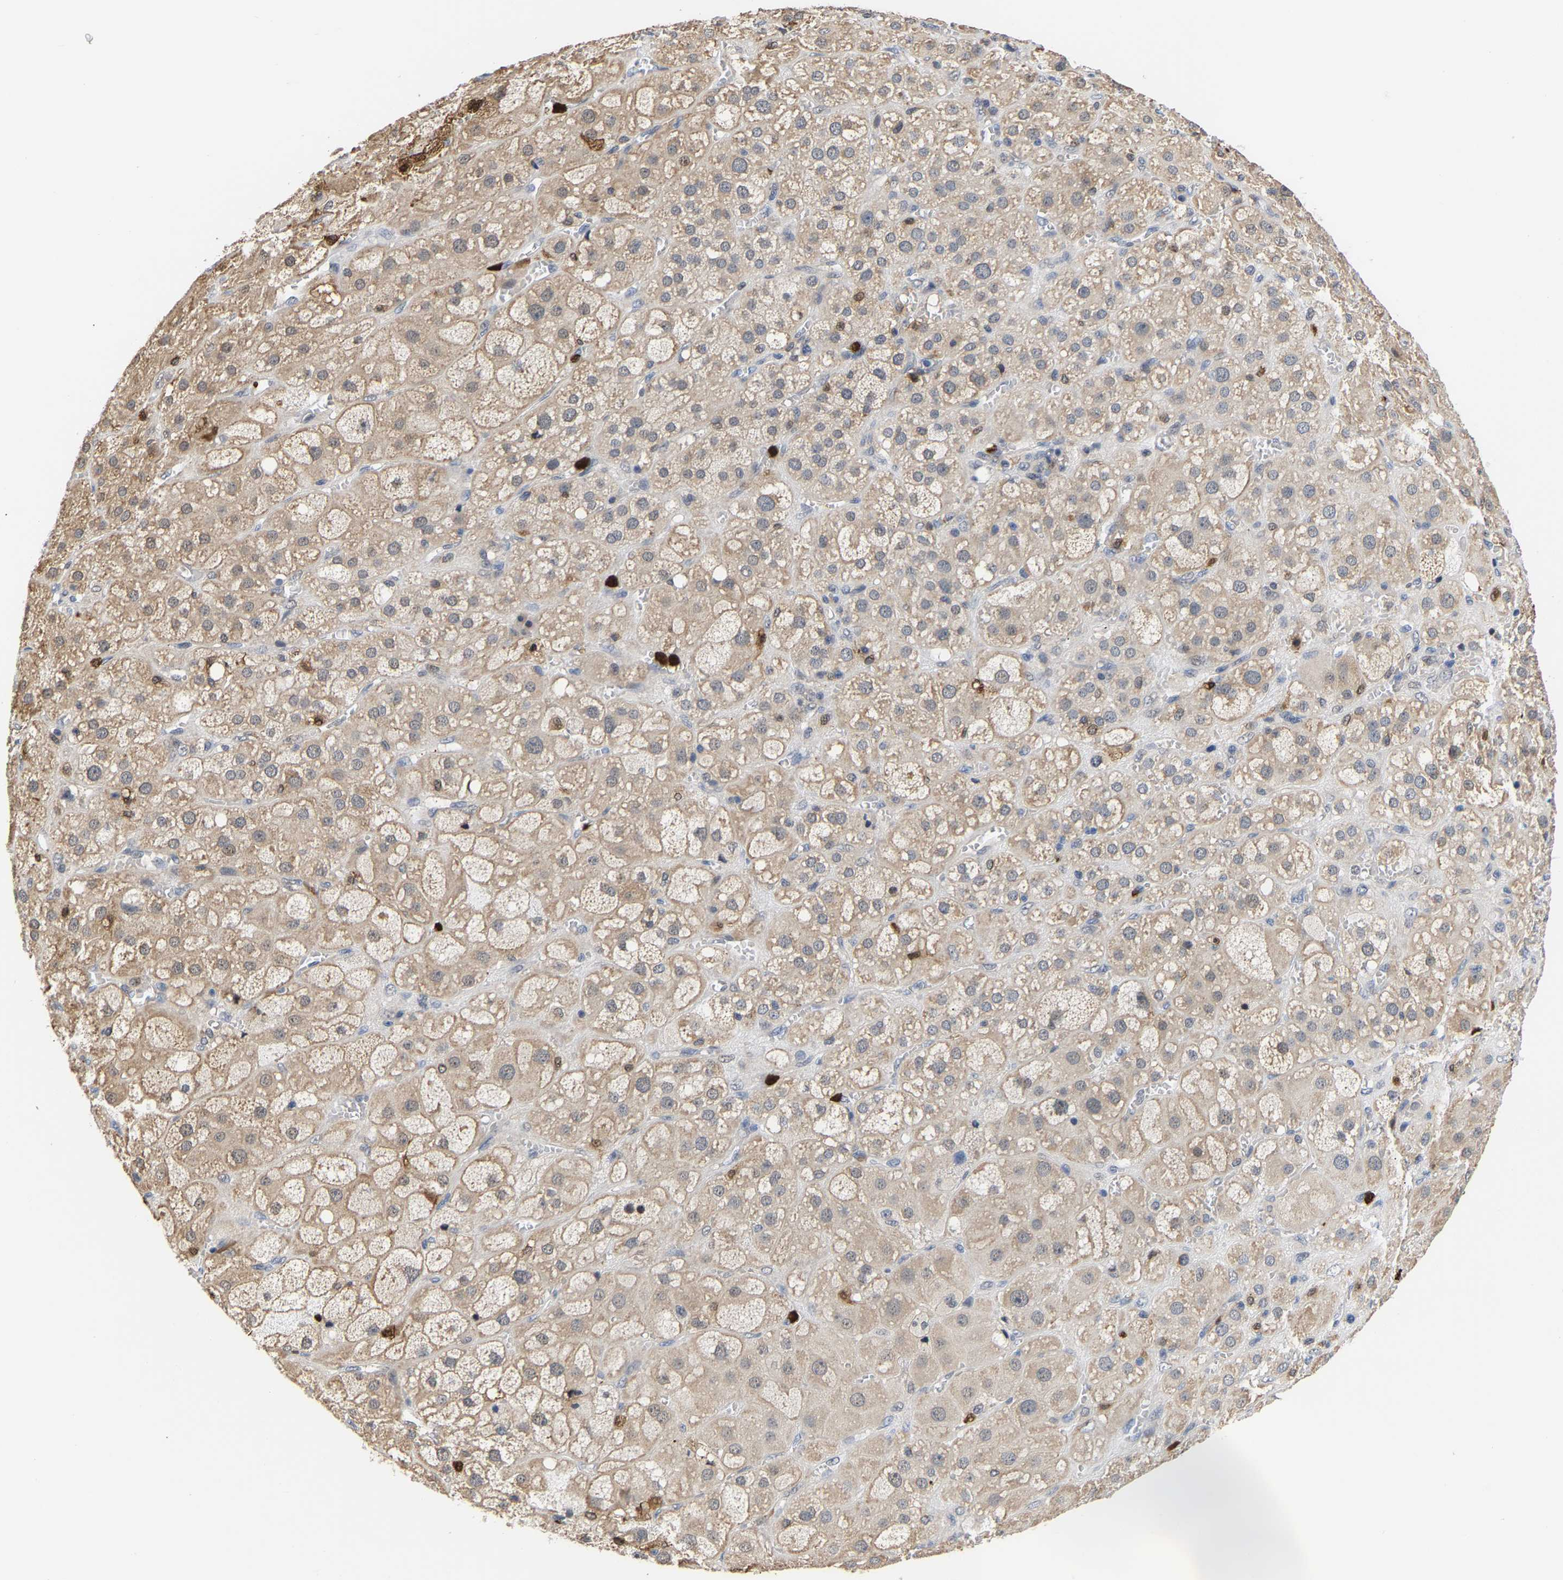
{"staining": {"intensity": "moderate", "quantity": "25%-75%", "location": "cytoplasmic/membranous,nuclear"}, "tissue": "adrenal gland", "cell_type": "Glandular cells", "image_type": "normal", "snomed": [{"axis": "morphology", "description": "Normal tissue, NOS"}, {"axis": "topography", "description": "Adrenal gland"}], "caption": "Benign adrenal gland was stained to show a protein in brown. There is medium levels of moderate cytoplasmic/membranous,nuclear positivity in about 25%-75% of glandular cells. The staining is performed using DAB brown chromogen to label protein expression. The nuclei are counter-stained blue using hematoxylin.", "gene": "TDRD7", "patient": {"sex": "female", "age": 47}}